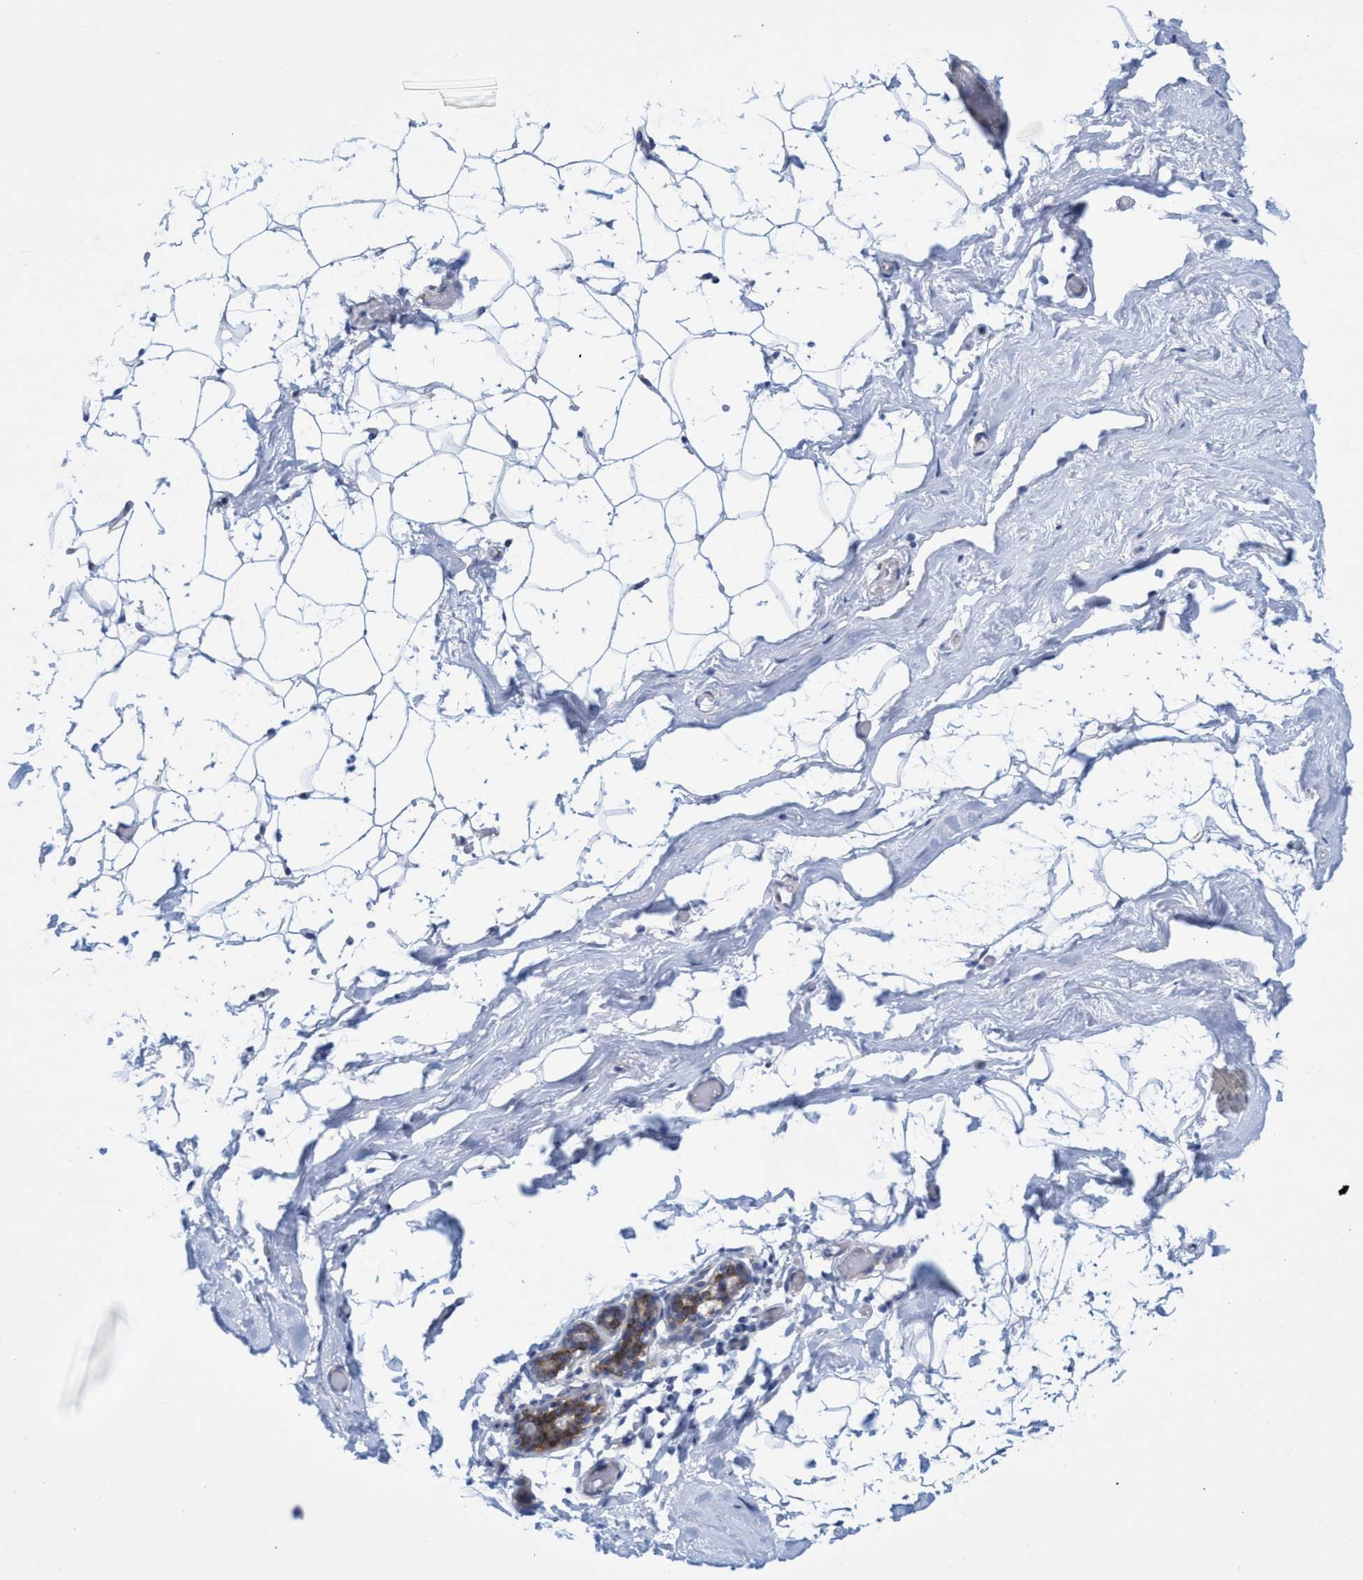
{"staining": {"intensity": "negative", "quantity": "none", "location": "none"}, "tissue": "adipose tissue", "cell_type": "Adipocytes", "image_type": "normal", "snomed": [{"axis": "morphology", "description": "Normal tissue, NOS"}, {"axis": "topography", "description": "Breast"}, {"axis": "topography", "description": "Soft tissue"}], "caption": "Immunohistochemical staining of benign human adipose tissue displays no significant staining in adipocytes. Brightfield microscopy of immunohistochemistry (IHC) stained with DAB (3,3'-diaminobenzidine) (brown) and hematoxylin (blue), captured at high magnification.", "gene": "R3HCC1", "patient": {"sex": "female", "age": 75}}